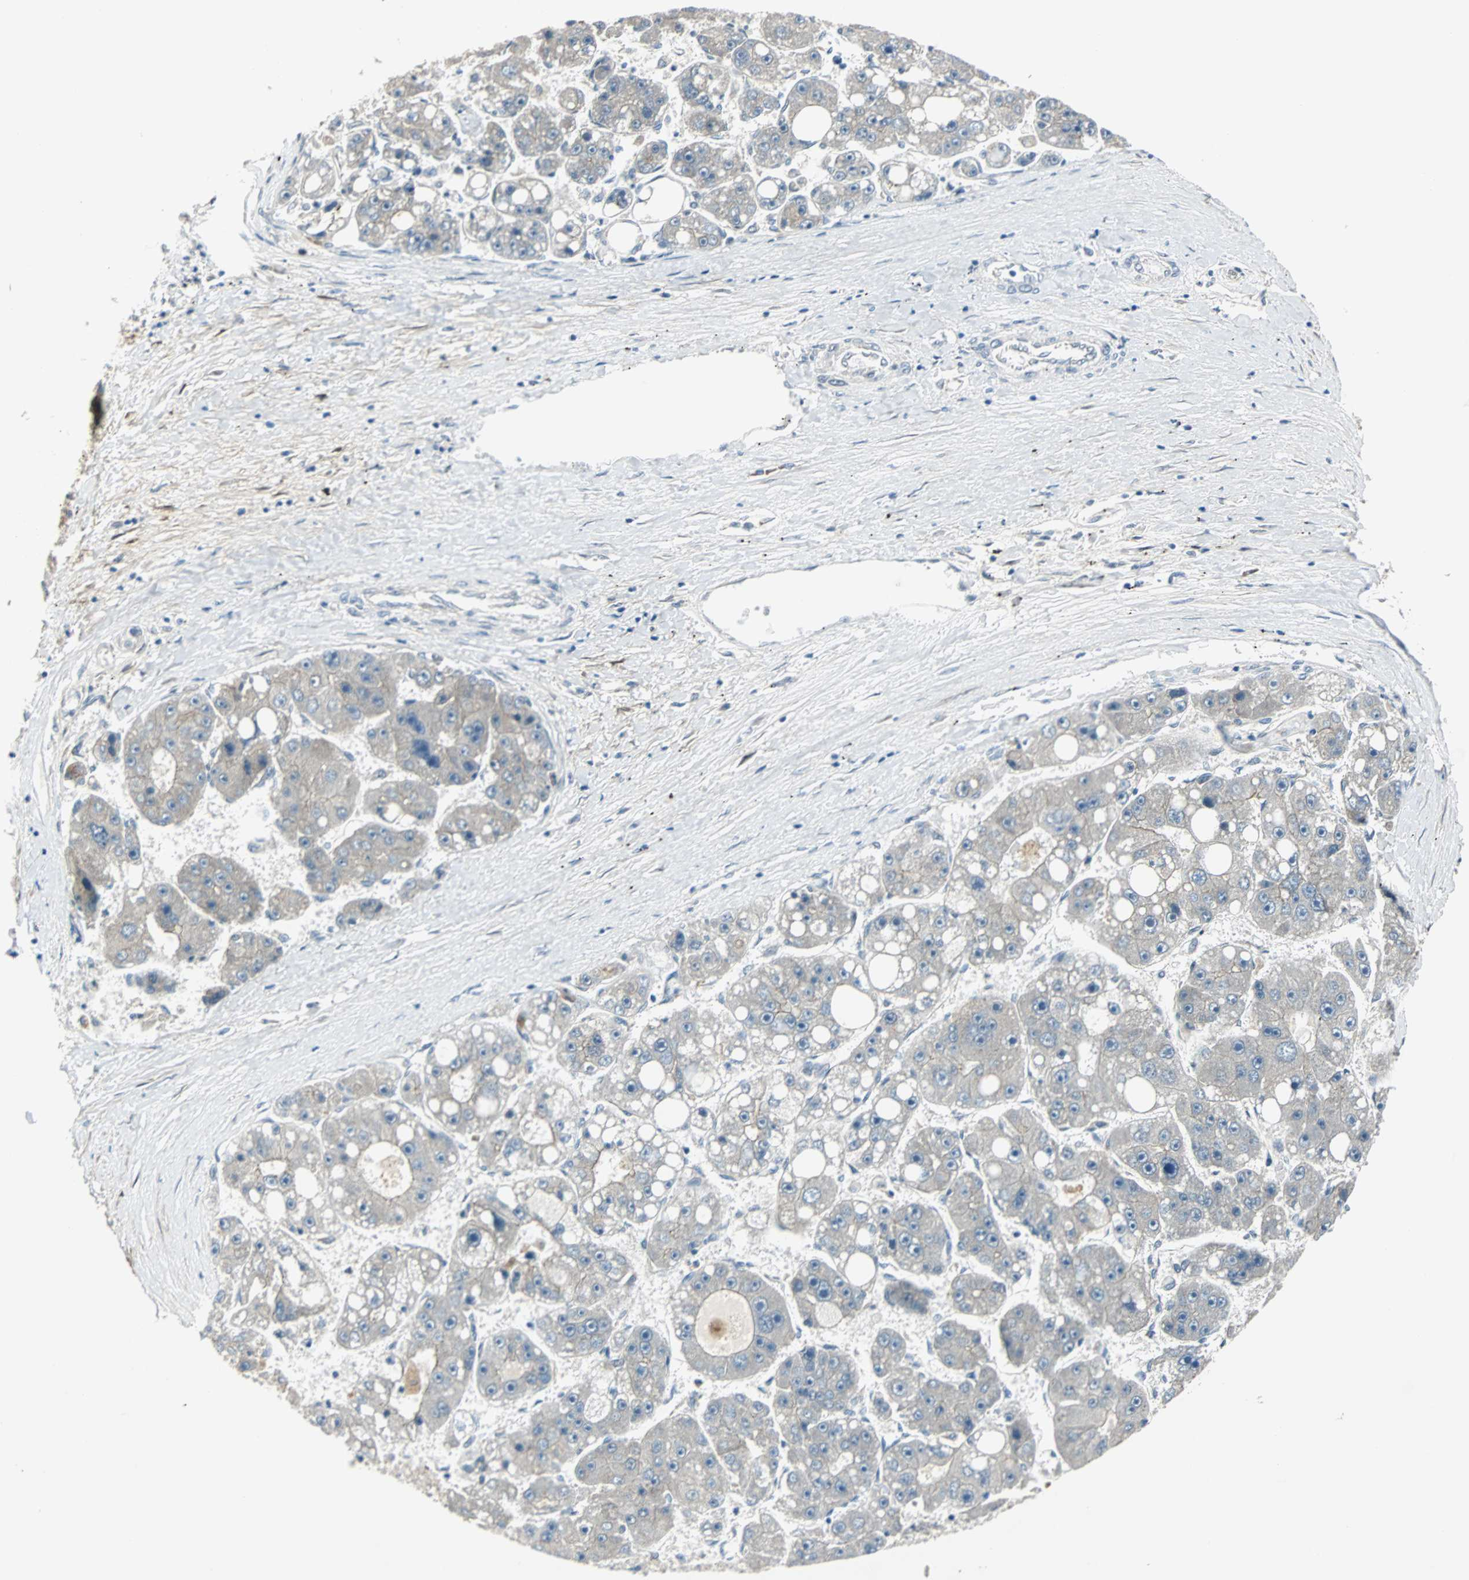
{"staining": {"intensity": "weak", "quantity": "25%-75%", "location": "cytoplasmic/membranous"}, "tissue": "liver cancer", "cell_type": "Tumor cells", "image_type": "cancer", "snomed": [{"axis": "morphology", "description": "Carcinoma, Hepatocellular, NOS"}, {"axis": "topography", "description": "Liver"}], "caption": "Immunohistochemical staining of hepatocellular carcinoma (liver) demonstrates low levels of weak cytoplasmic/membranous positivity in about 25%-75% of tumor cells.", "gene": "FHL2", "patient": {"sex": "female", "age": 61}}